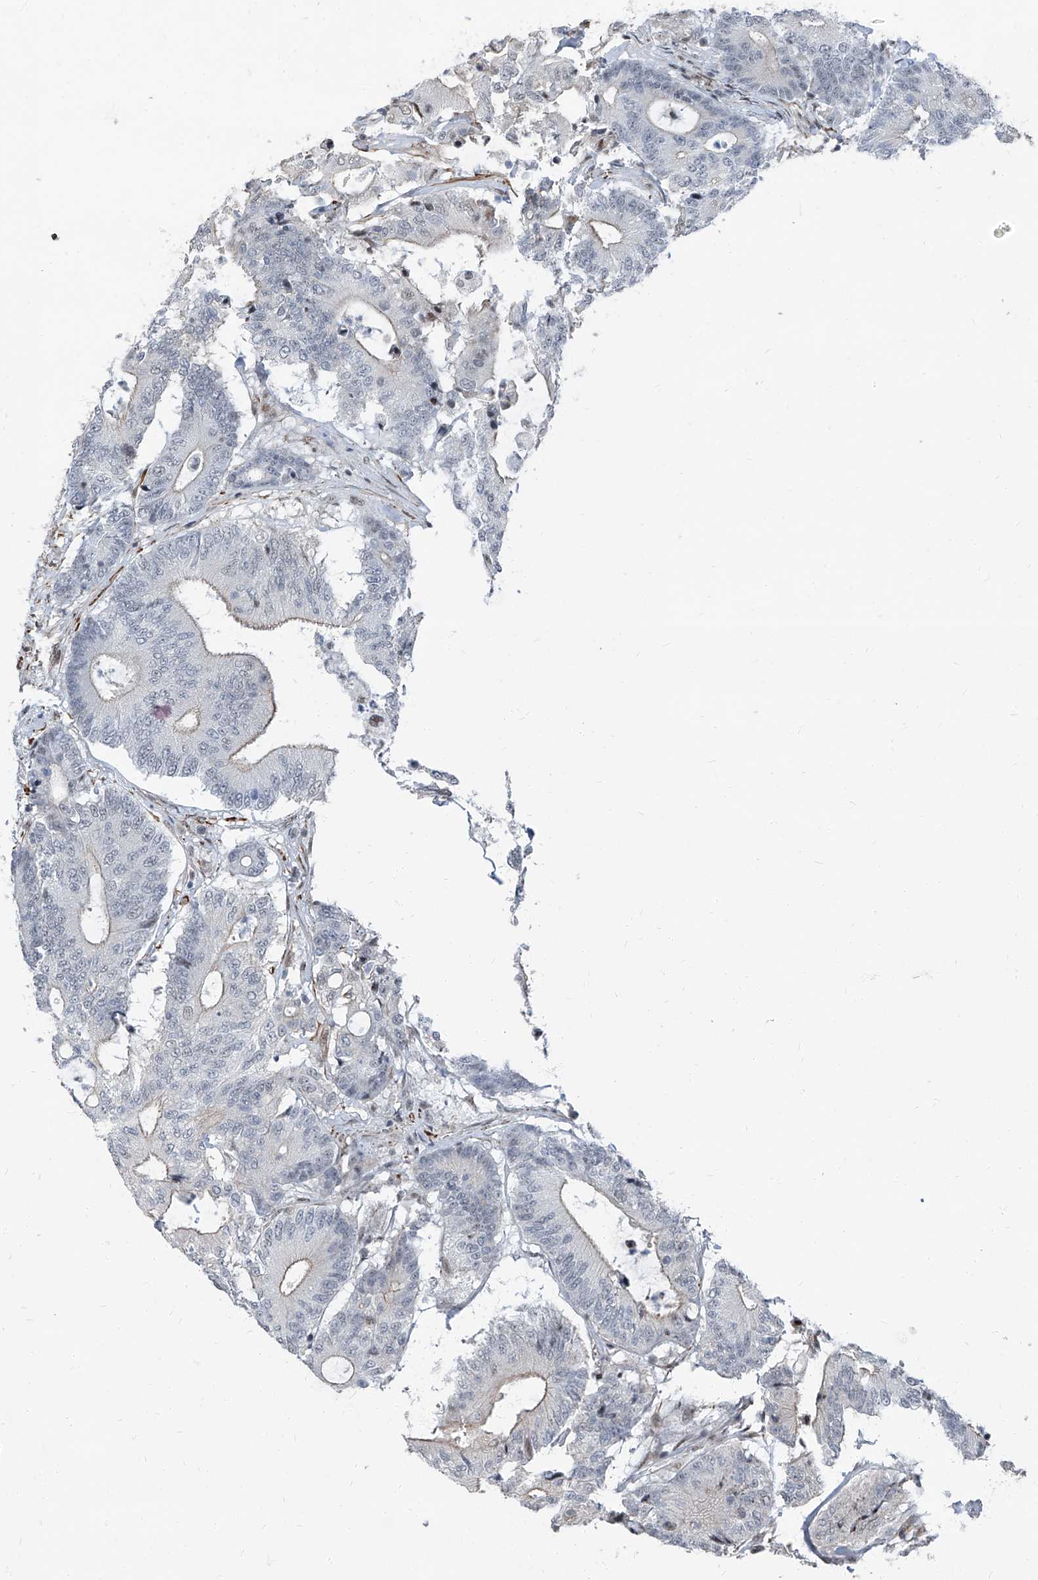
{"staining": {"intensity": "negative", "quantity": "none", "location": "none"}, "tissue": "colorectal cancer", "cell_type": "Tumor cells", "image_type": "cancer", "snomed": [{"axis": "morphology", "description": "Adenocarcinoma, NOS"}, {"axis": "topography", "description": "Colon"}], "caption": "Immunohistochemical staining of human colorectal cancer reveals no significant positivity in tumor cells. Brightfield microscopy of IHC stained with DAB (brown) and hematoxylin (blue), captured at high magnification.", "gene": "TXLNB", "patient": {"sex": "female", "age": 84}}